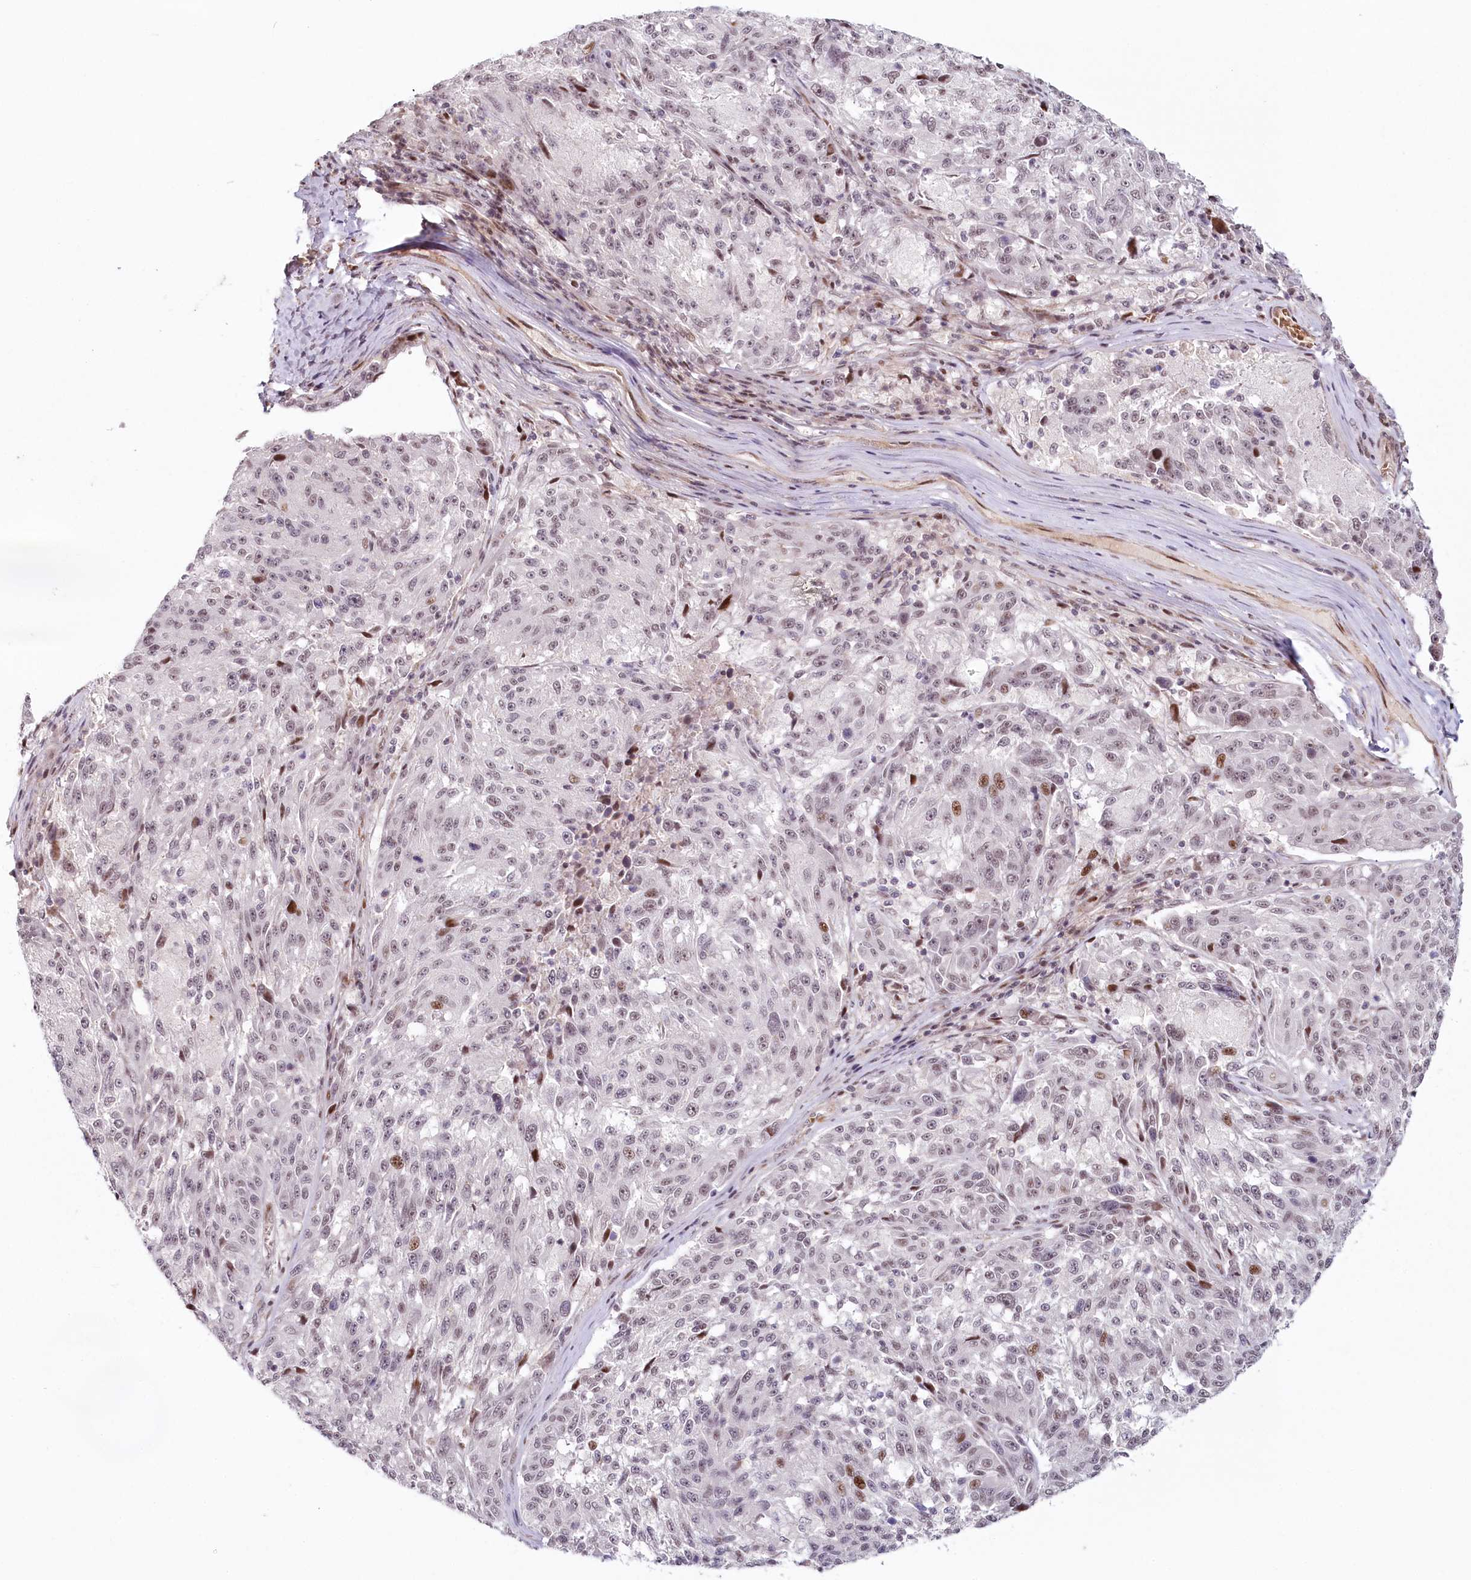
{"staining": {"intensity": "moderate", "quantity": "<25%", "location": "nuclear"}, "tissue": "melanoma", "cell_type": "Tumor cells", "image_type": "cancer", "snomed": [{"axis": "morphology", "description": "Malignant melanoma, NOS"}, {"axis": "topography", "description": "Skin"}], "caption": "Immunohistochemical staining of malignant melanoma demonstrates moderate nuclear protein positivity in approximately <25% of tumor cells.", "gene": "FAM204A", "patient": {"sex": "male", "age": 53}}